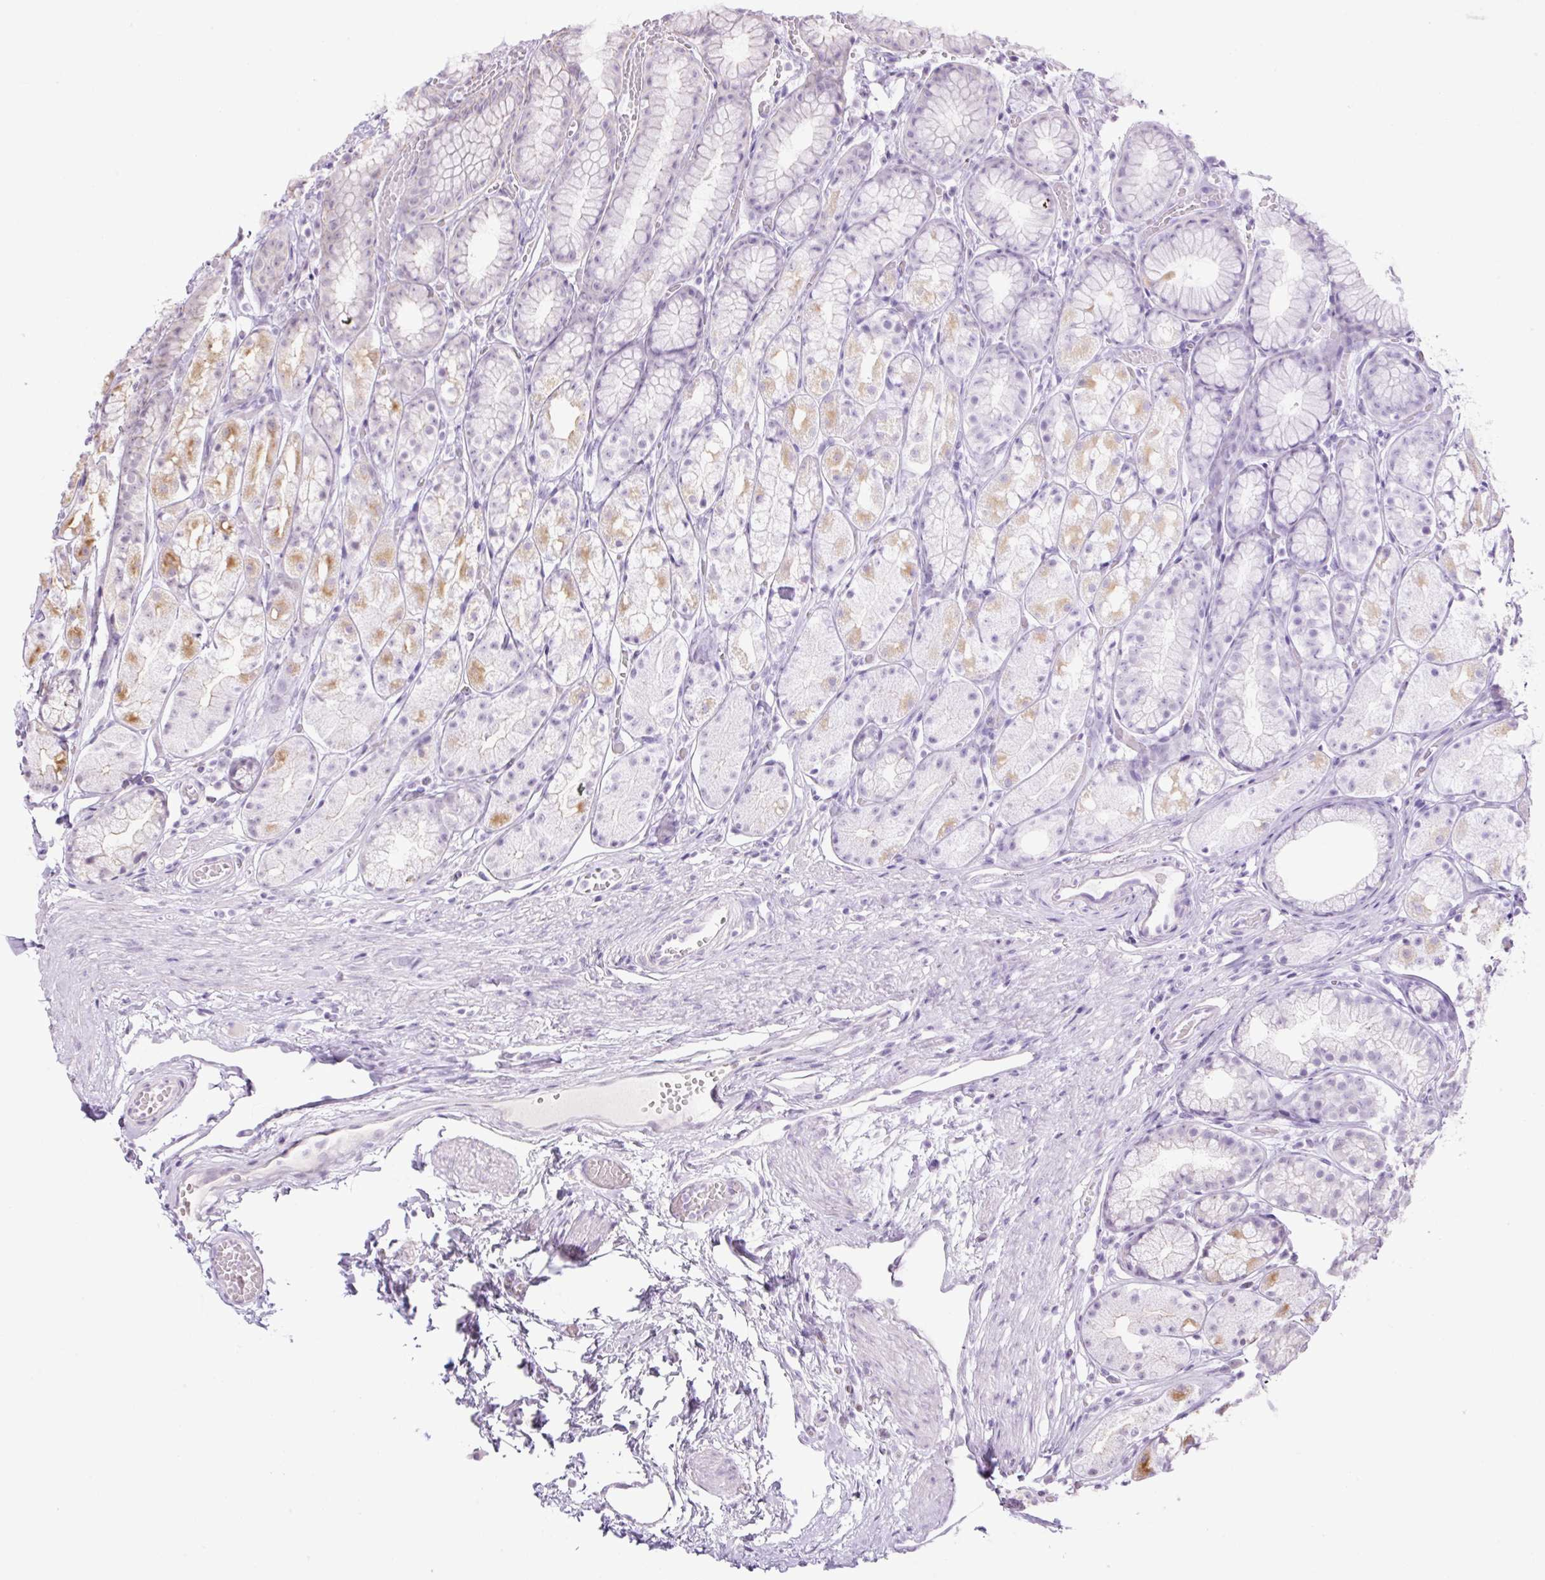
{"staining": {"intensity": "moderate", "quantity": "<25%", "location": "cytoplasmic/membranous"}, "tissue": "stomach", "cell_type": "Glandular cells", "image_type": "normal", "snomed": [{"axis": "morphology", "description": "Normal tissue, NOS"}, {"axis": "topography", "description": "Smooth muscle"}, {"axis": "topography", "description": "Stomach"}], "caption": "This is an image of immunohistochemistry staining of benign stomach, which shows moderate staining in the cytoplasmic/membranous of glandular cells.", "gene": "ICE1", "patient": {"sex": "male", "age": 70}}